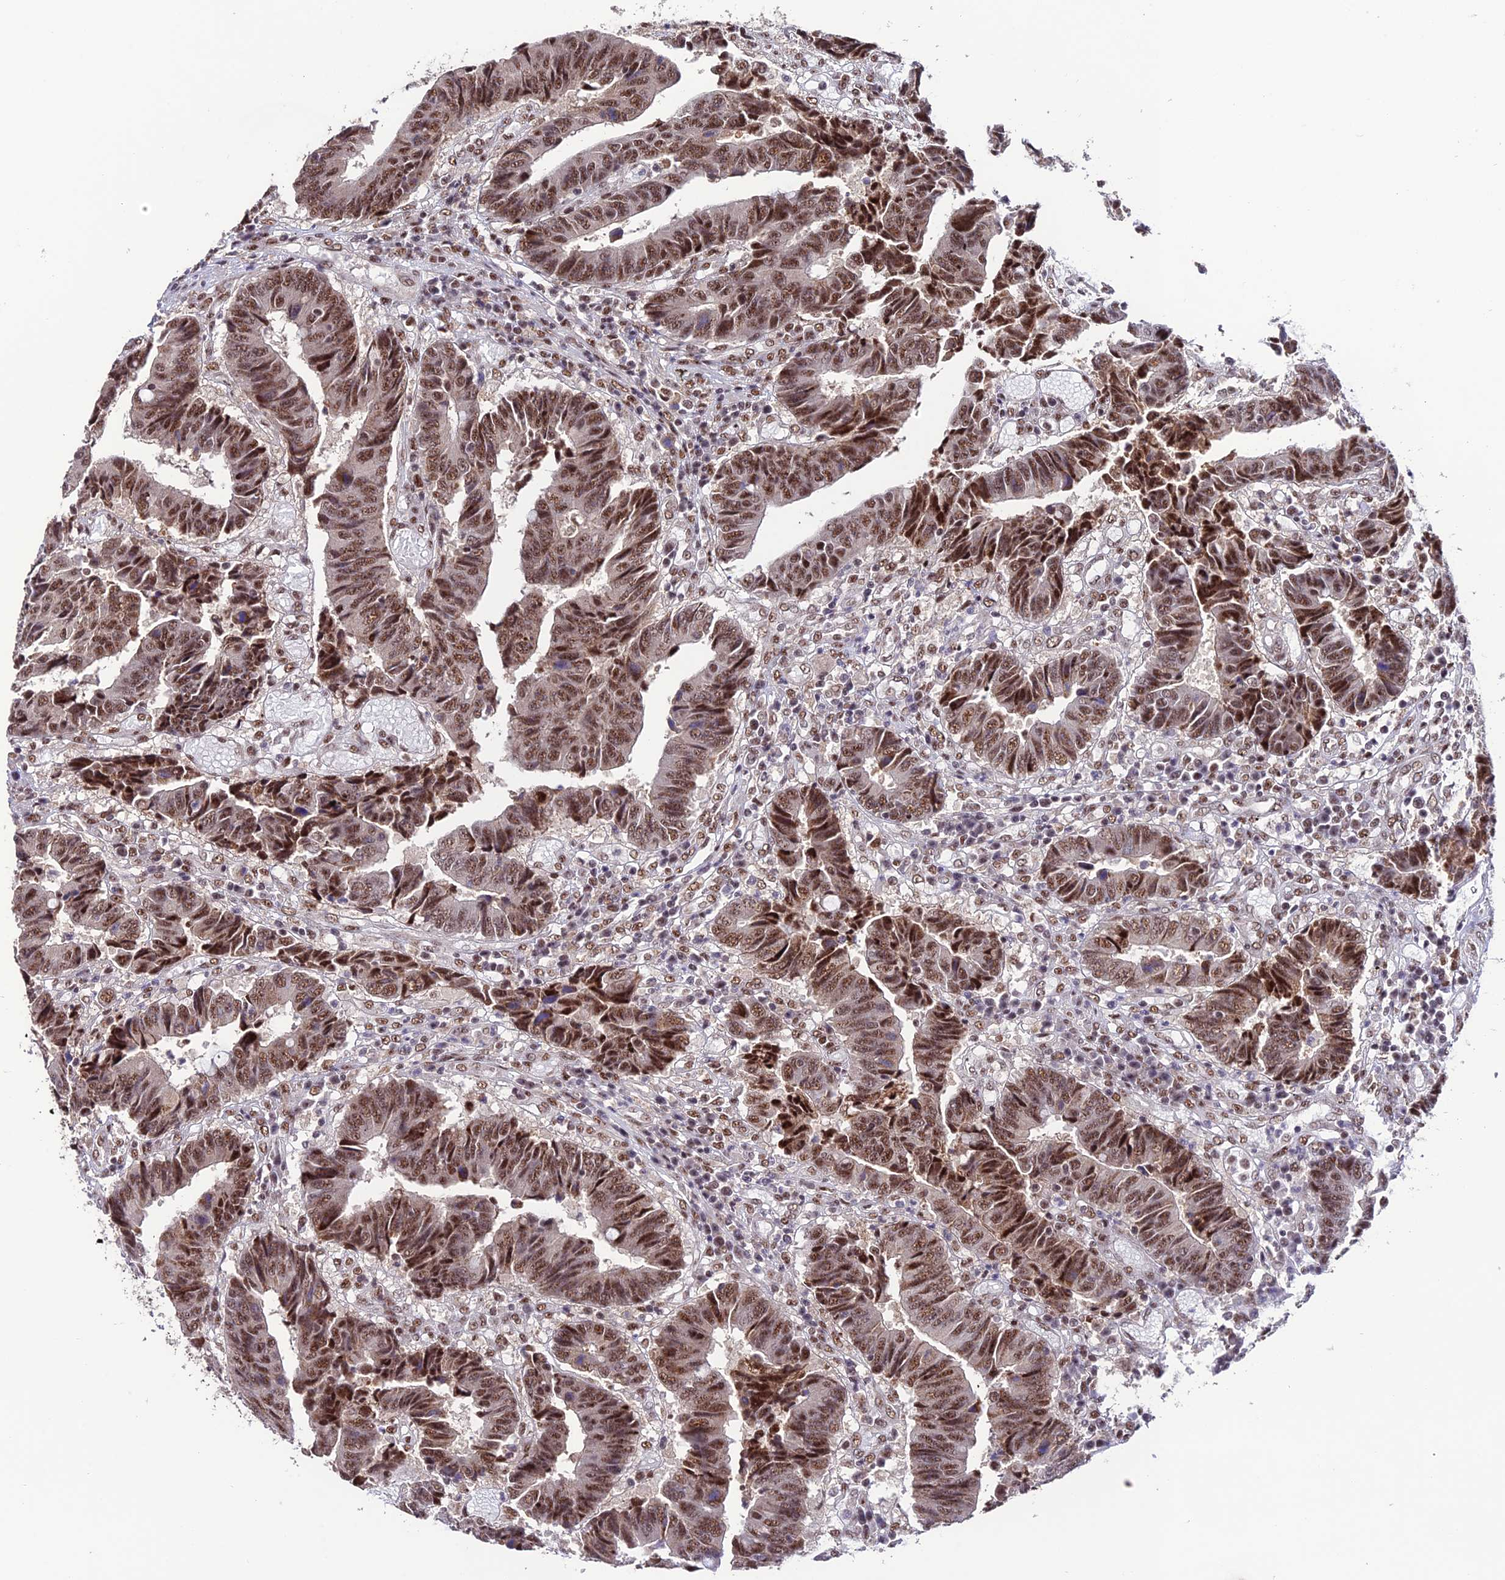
{"staining": {"intensity": "moderate", "quantity": ">75%", "location": "nuclear"}, "tissue": "colorectal cancer", "cell_type": "Tumor cells", "image_type": "cancer", "snomed": [{"axis": "morphology", "description": "Adenocarcinoma, NOS"}, {"axis": "topography", "description": "Rectum"}], "caption": "A histopathology image of human colorectal adenocarcinoma stained for a protein shows moderate nuclear brown staining in tumor cells. Immunohistochemistry stains the protein of interest in brown and the nuclei are stained blue.", "gene": "THOC7", "patient": {"sex": "male", "age": 84}}